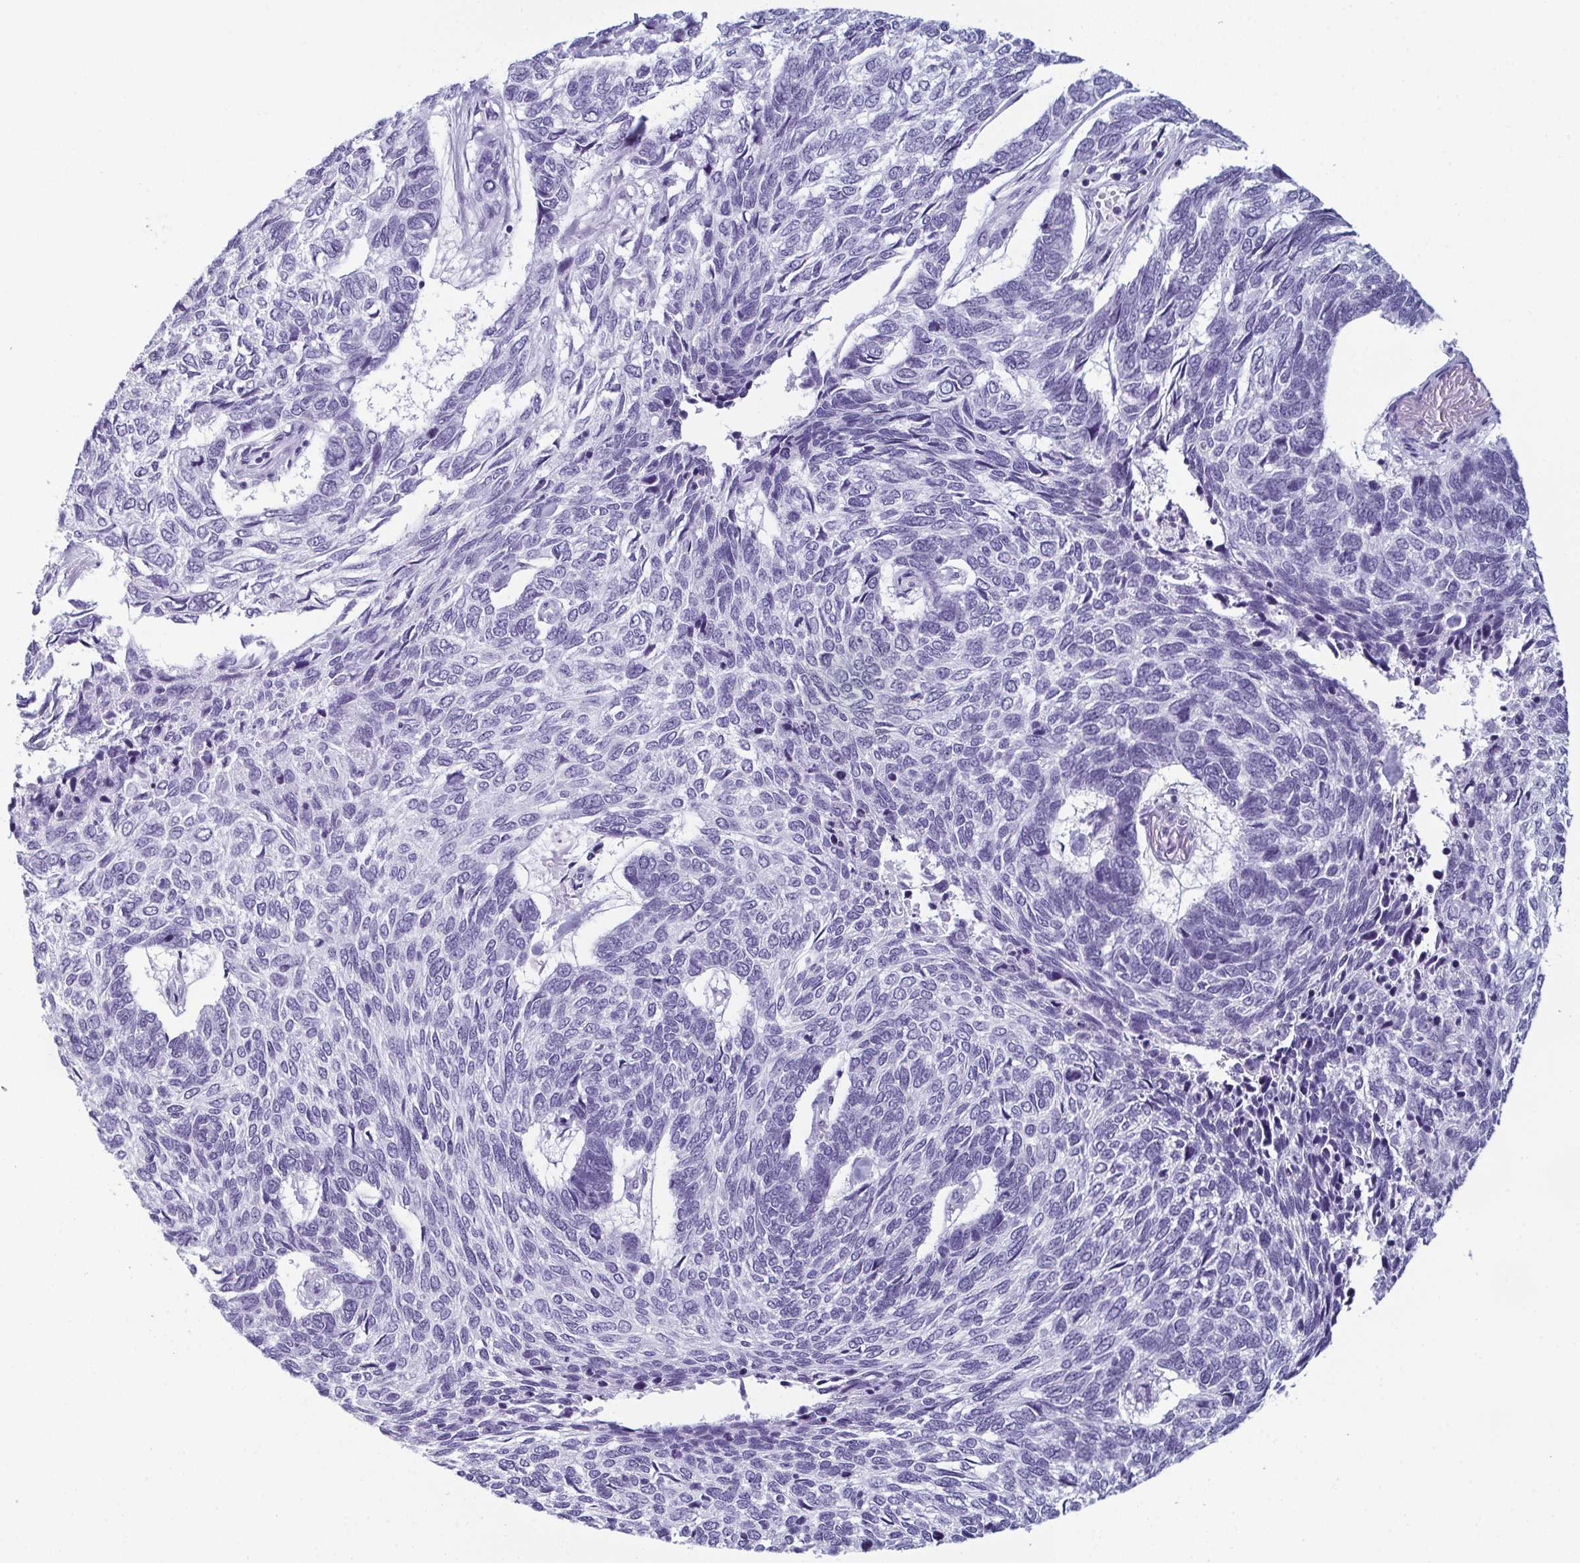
{"staining": {"intensity": "negative", "quantity": "none", "location": "none"}, "tissue": "skin cancer", "cell_type": "Tumor cells", "image_type": "cancer", "snomed": [{"axis": "morphology", "description": "Basal cell carcinoma"}, {"axis": "topography", "description": "Skin"}], "caption": "A high-resolution photomicrograph shows immunohistochemistry (IHC) staining of basal cell carcinoma (skin), which demonstrates no significant positivity in tumor cells.", "gene": "RBM7", "patient": {"sex": "female", "age": 65}}